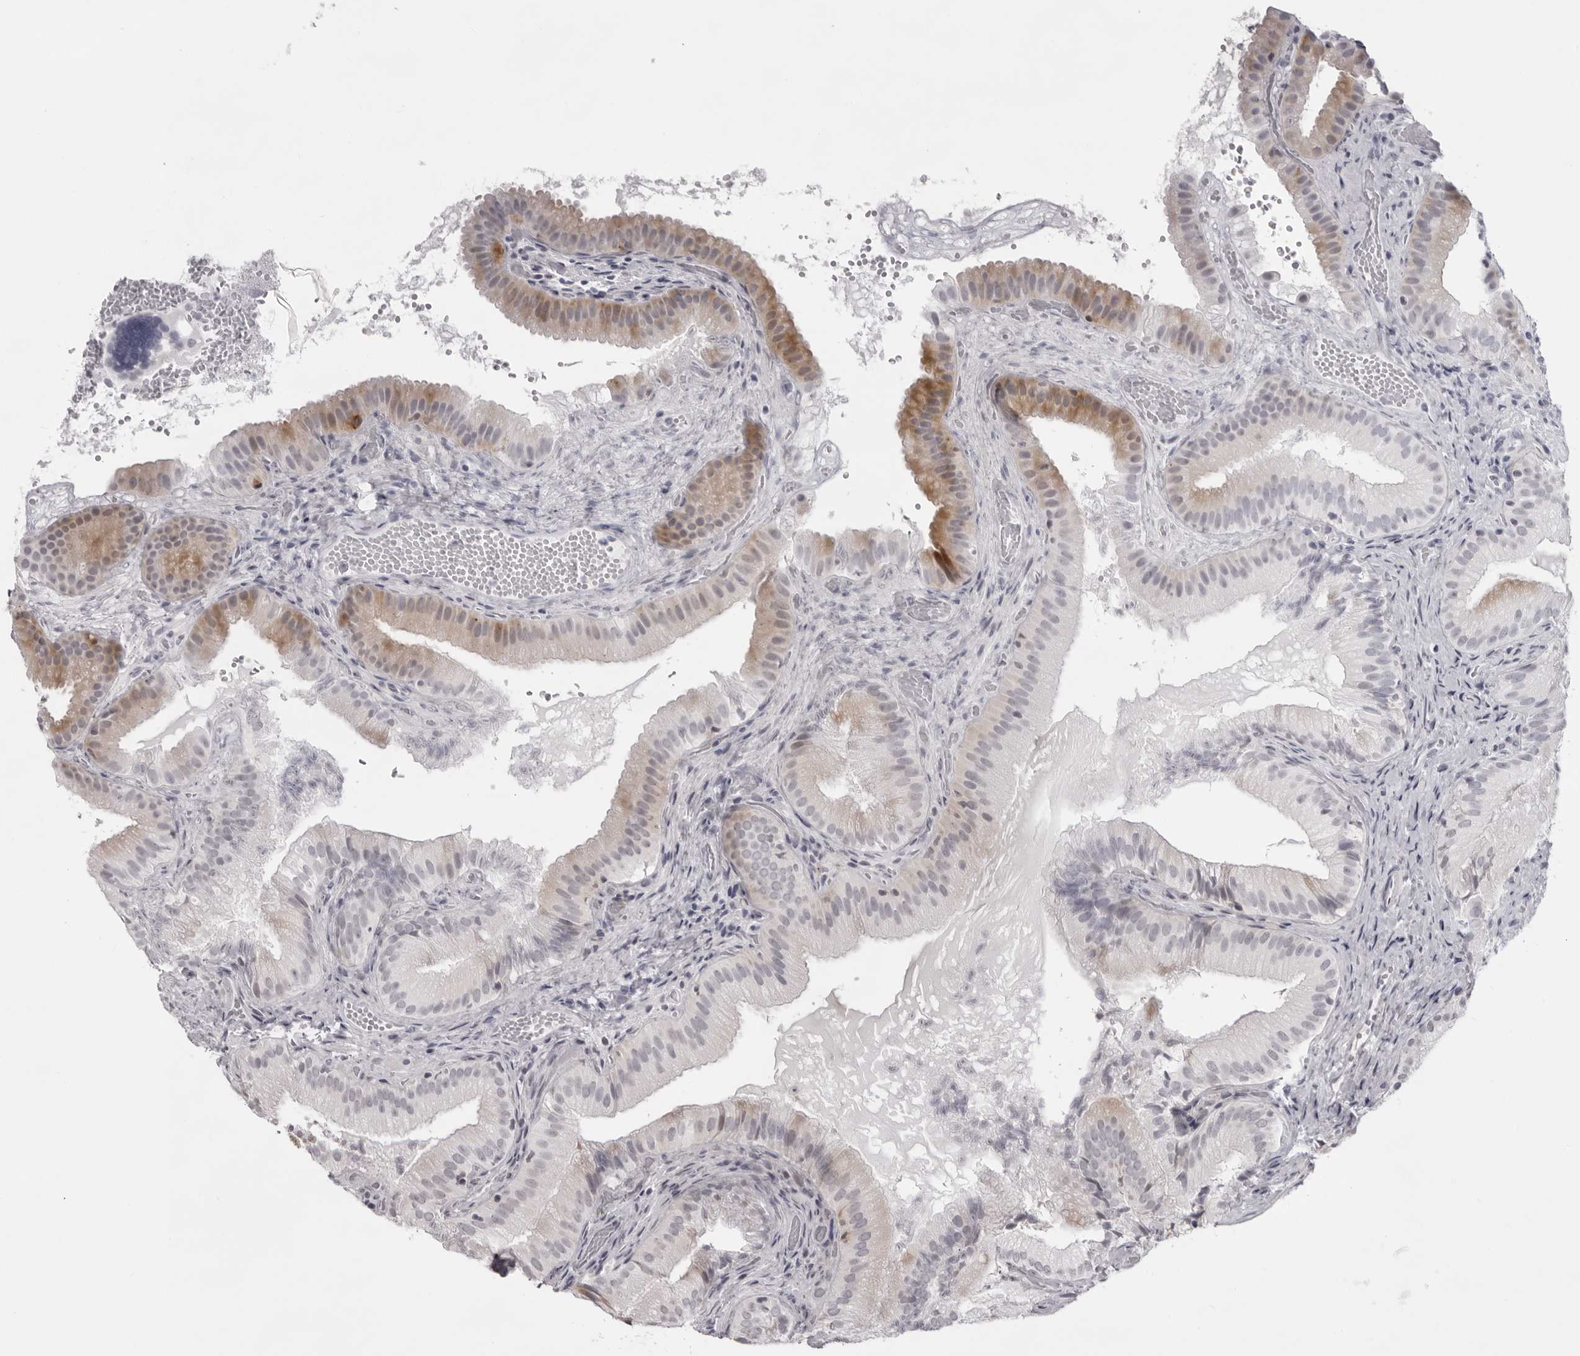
{"staining": {"intensity": "moderate", "quantity": "25%-75%", "location": "cytoplasmic/membranous"}, "tissue": "gallbladder", "cell_type": "Glandular cells", "image_type": "normal", "snomed": [{"axis": "morphology", "description": "Normal tissue, NOS"}, {"axis": "topography", "description": "Gallbladder"}], "caption": "A high-resolution image shows IHC staining of unremarkable gallbladder, which shows moderate cytoplasmic/membranous positivity in about 25%-75% of glandular cells. Ihc stains the protein of interest in brown and the nuclei are stained blue.", "gene": "NUDT18", "patient": {"sex": "female", "age": 30}}